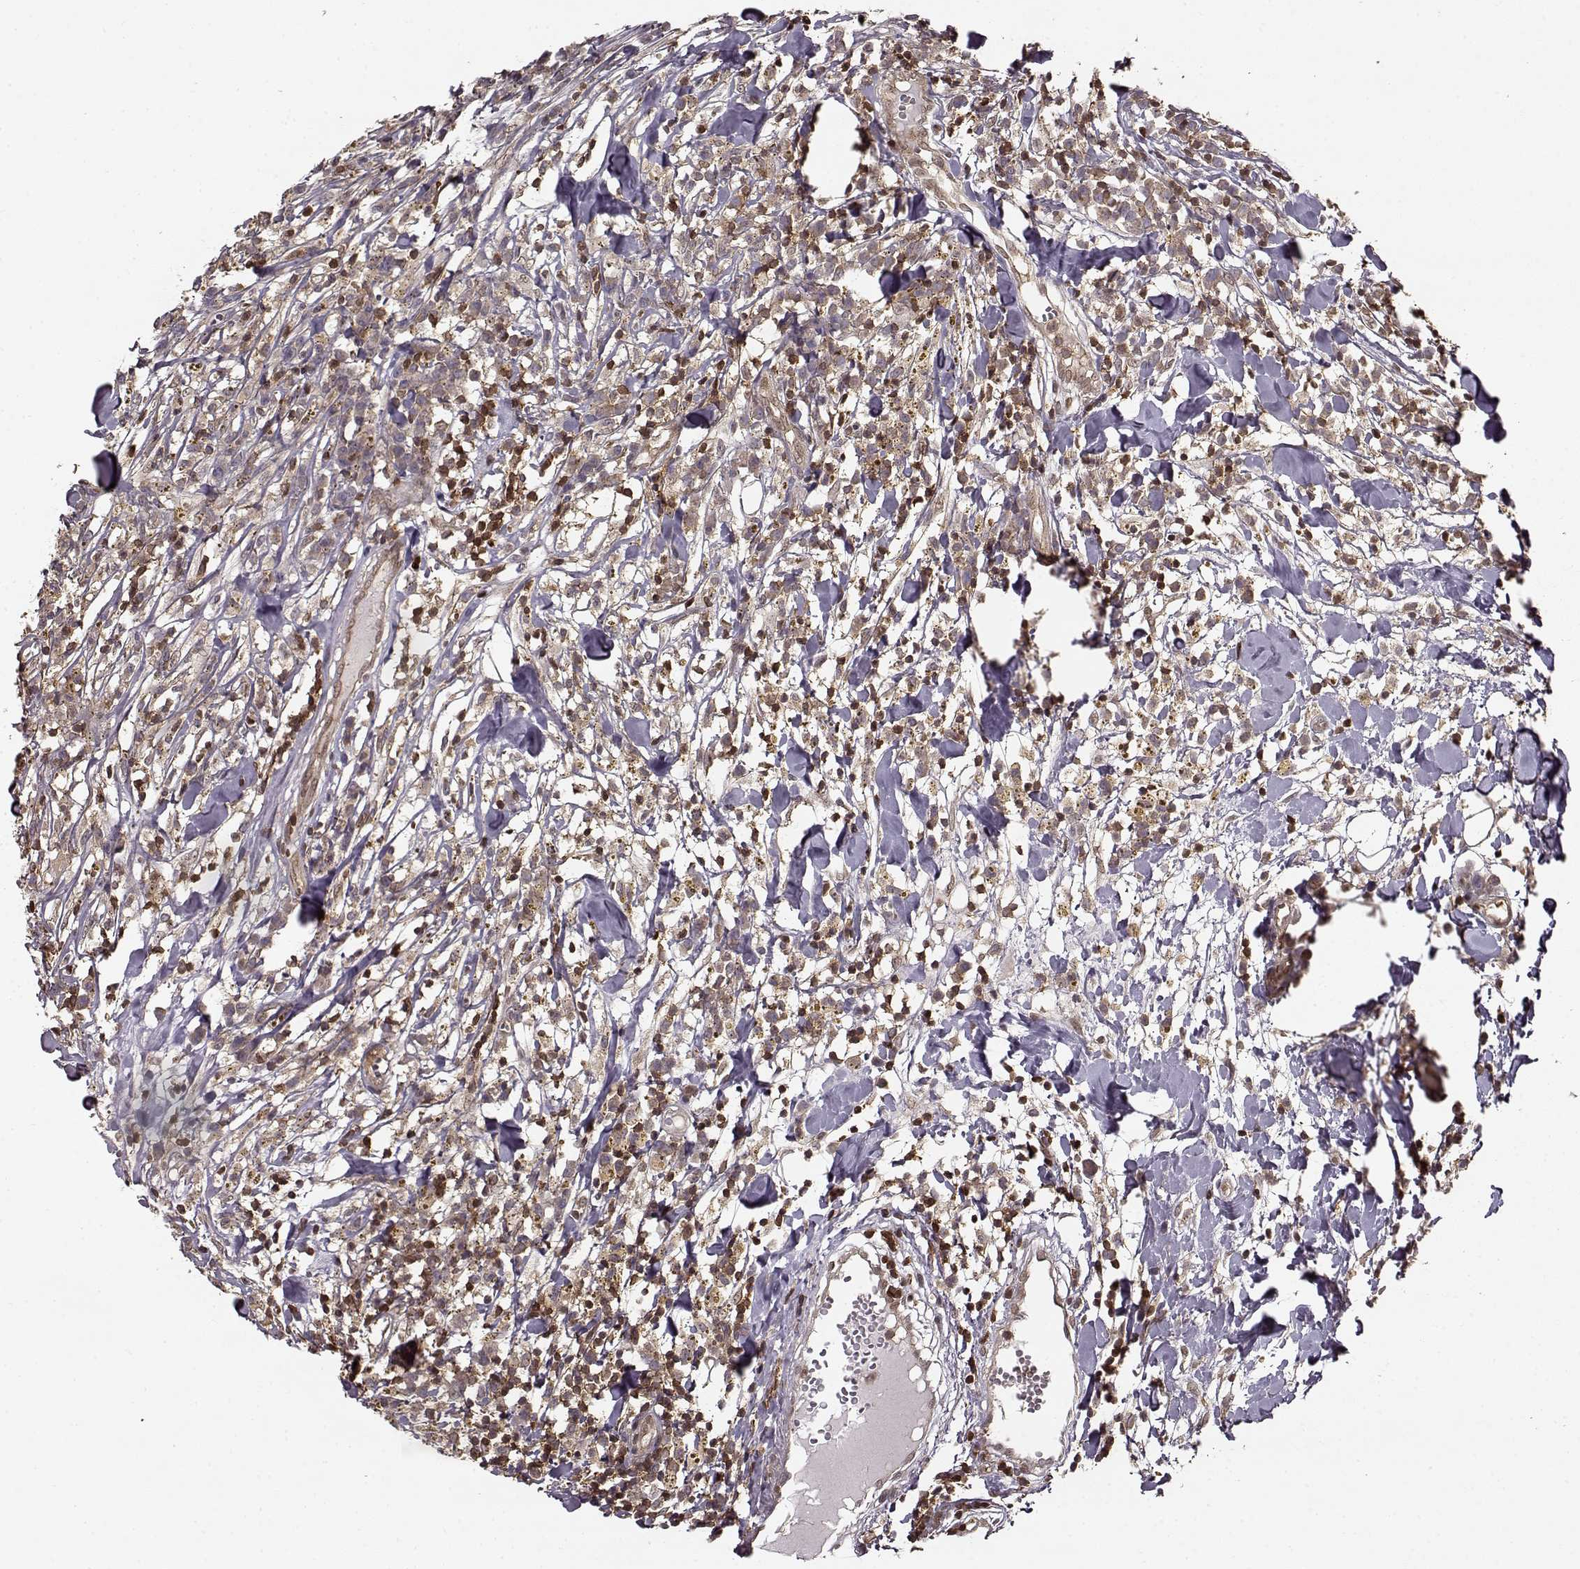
{"staining": {"intensity": "weak", "quantity": "<25%", "location": "cytoplasmic/membranous"}, "tissue": "breast cancer", "cell_type": "Tumor cells", "image_type": "cancer", "snomed": [{"axis": "morphology", "description": "Duct carcinoma"}, {"axis": "topography", "description": "Breast"}], "caption": "Micrograph shows no protein expression in tumor cells of breast cancer (intraductal carcinoma) tissue. Brightfield microscopy of IHC stained with DAB (3,3'-diaminobenzidine) (brown) and hematoxylin (blue), captured at high magnification.", "gene": "MFSD1", "patient": {"sex": "female", "age": 30}}